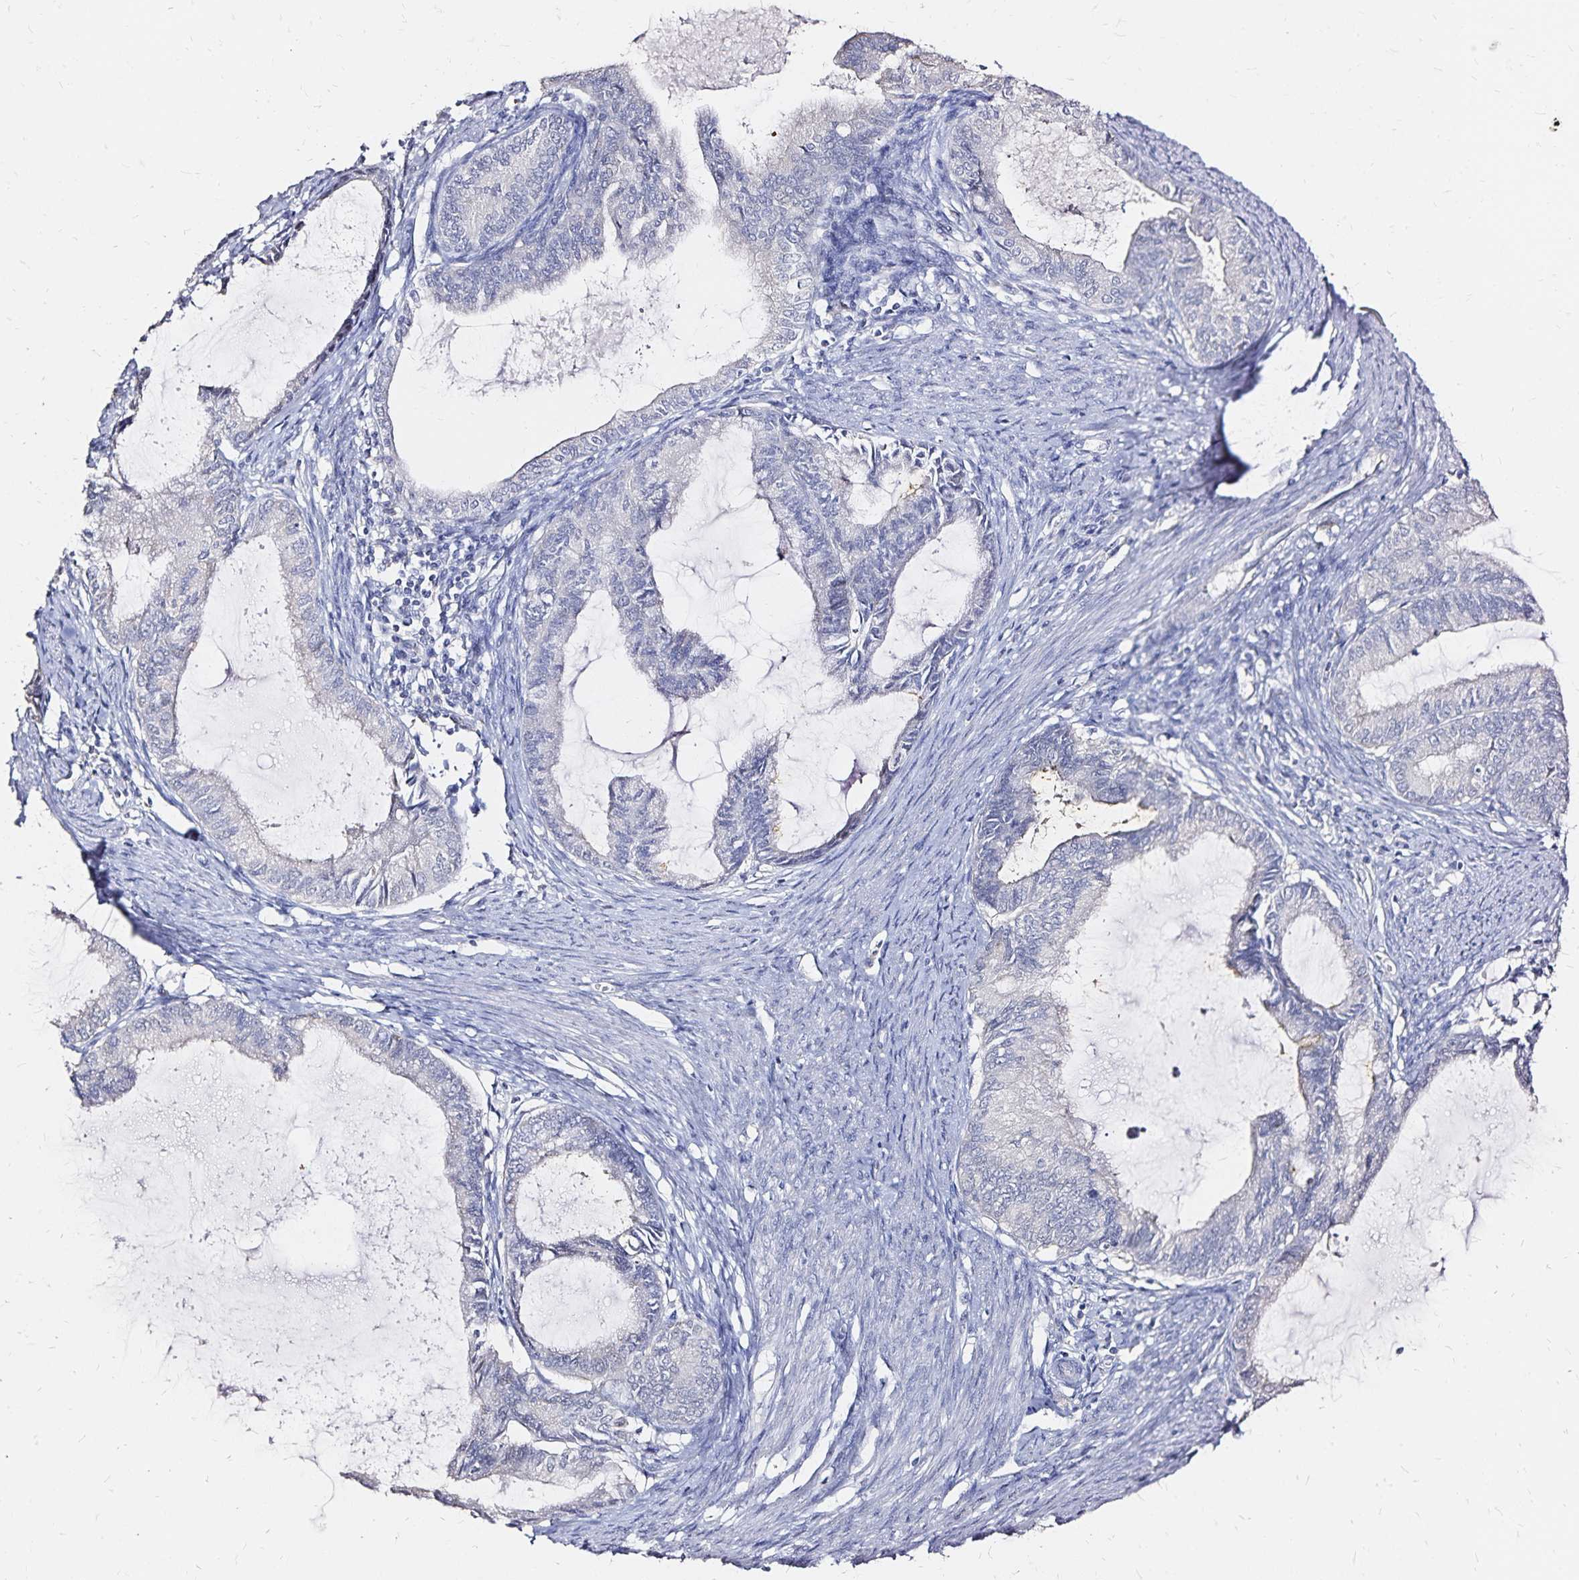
{"staining": {"intensity": "negative", "quantity": "none", "location": "none"}, "tissue": "endometrial cancer", "cell_type": "Tumor cells", "image_type": "cancer", "snomed": [{"axis": "morphology", "description": "Adenocarcinoma, NOS"}, {"axis": "topography", "description": "Endometrium"}], "caption": "IHC image of neoplastic tissue: endometrial cancer stained with DAB (3,3'-diaminobenzidine) reveals no significant protein staining in tumor cells.", "gene": "SLC5A1", "patient": {"sex": "female", "age": 86}}